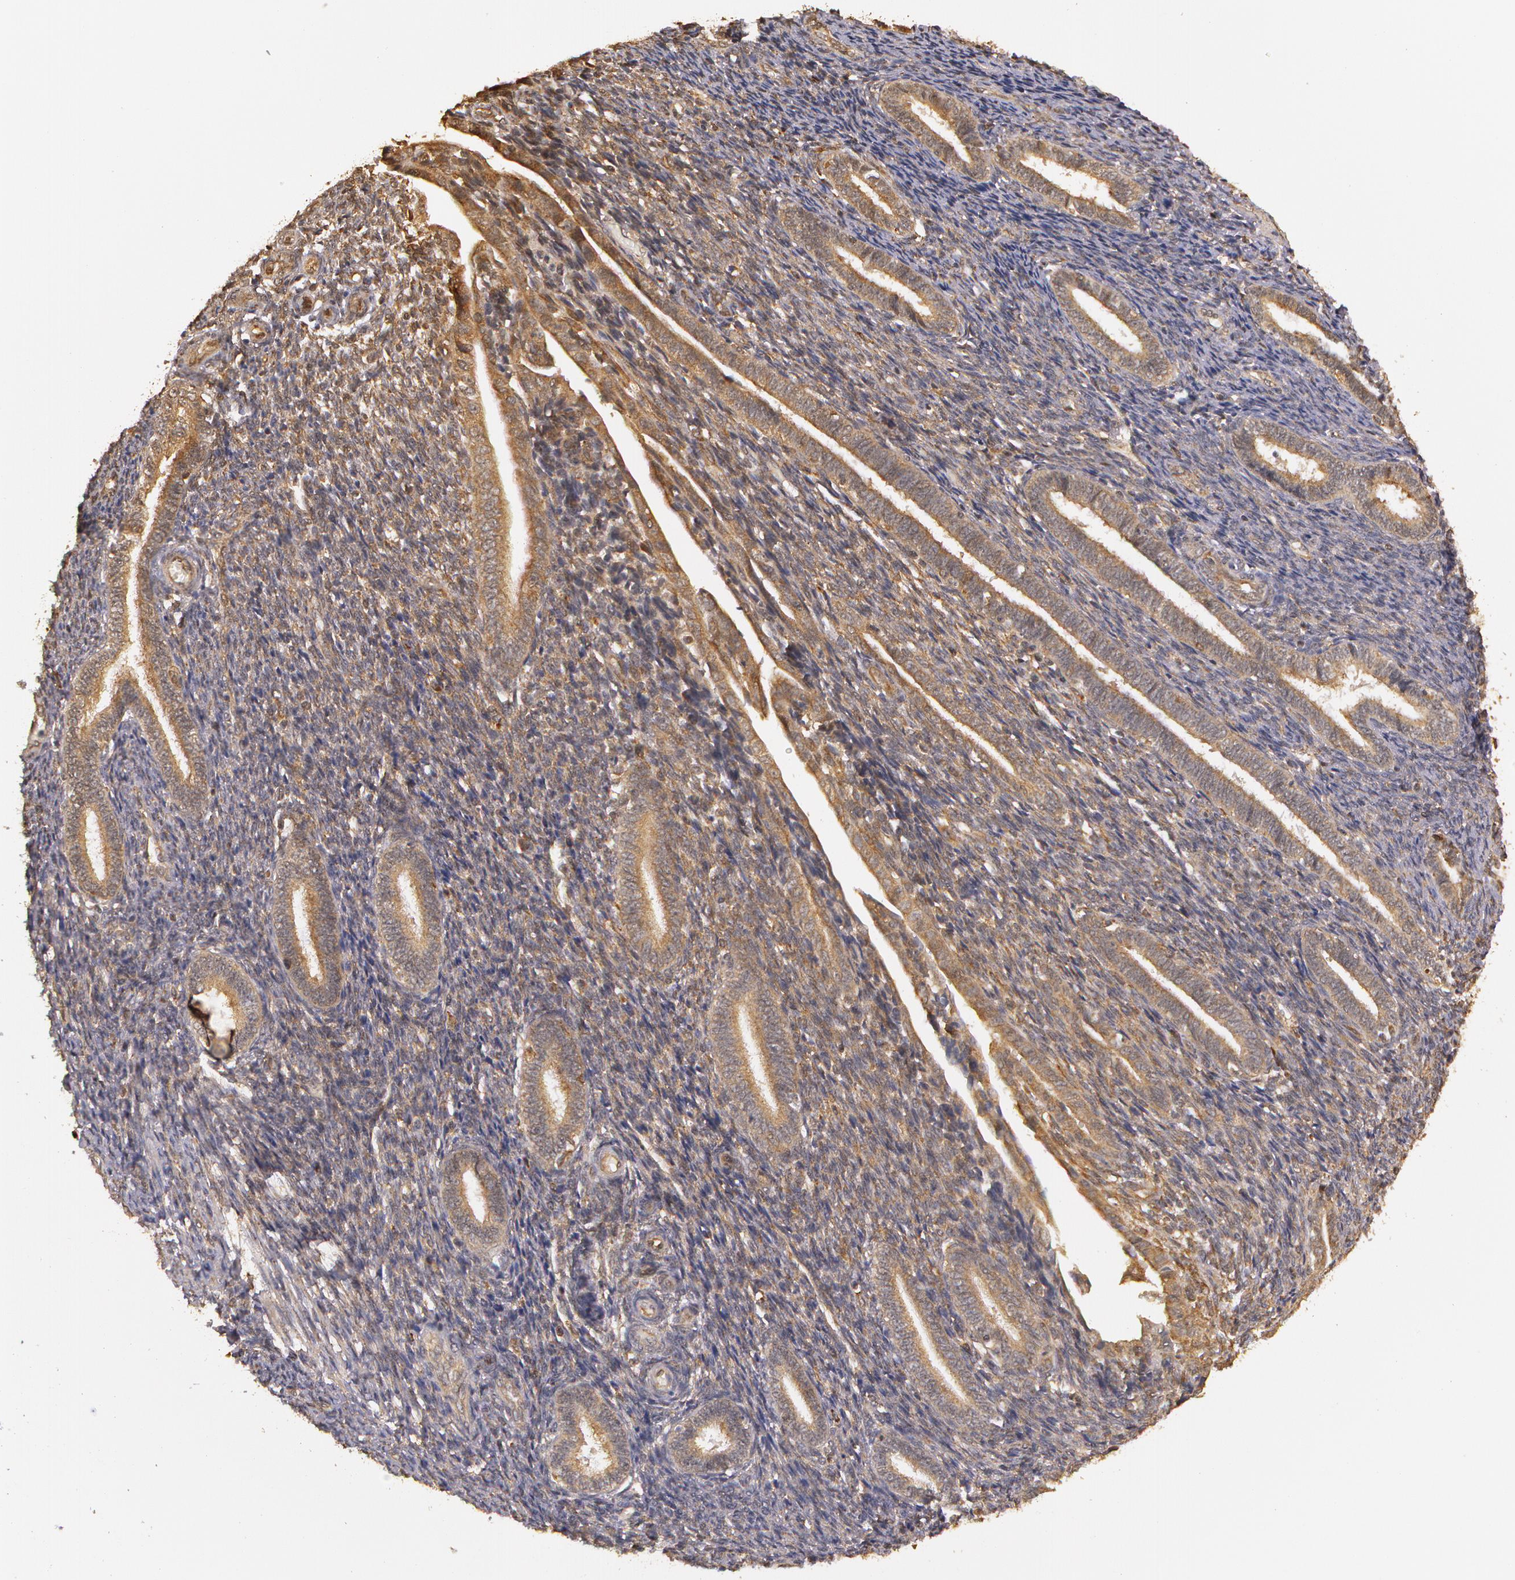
{"staining": {"intensity": "moderate", "quantity": ">75%", "location": "cytoplasmic/membranous"}, "tissue": "endometrium", "cell_type": "Cells in endometrial stroma", "image_type": "normal", "snomed": [{"axis": "morphology", "description": "Normal tissue, NOS"}, {"axis": "topography", "description": "Endometrium"}], "caption": "Moderate cytoplasmic/membranous positivity for a protein is appreciated in approximately >75% of cells in endometrial stroma of normal endometrium using immunohistochemistry.", "gene": "ASCC2", "patient": {"sex": "female", "age": 27}}